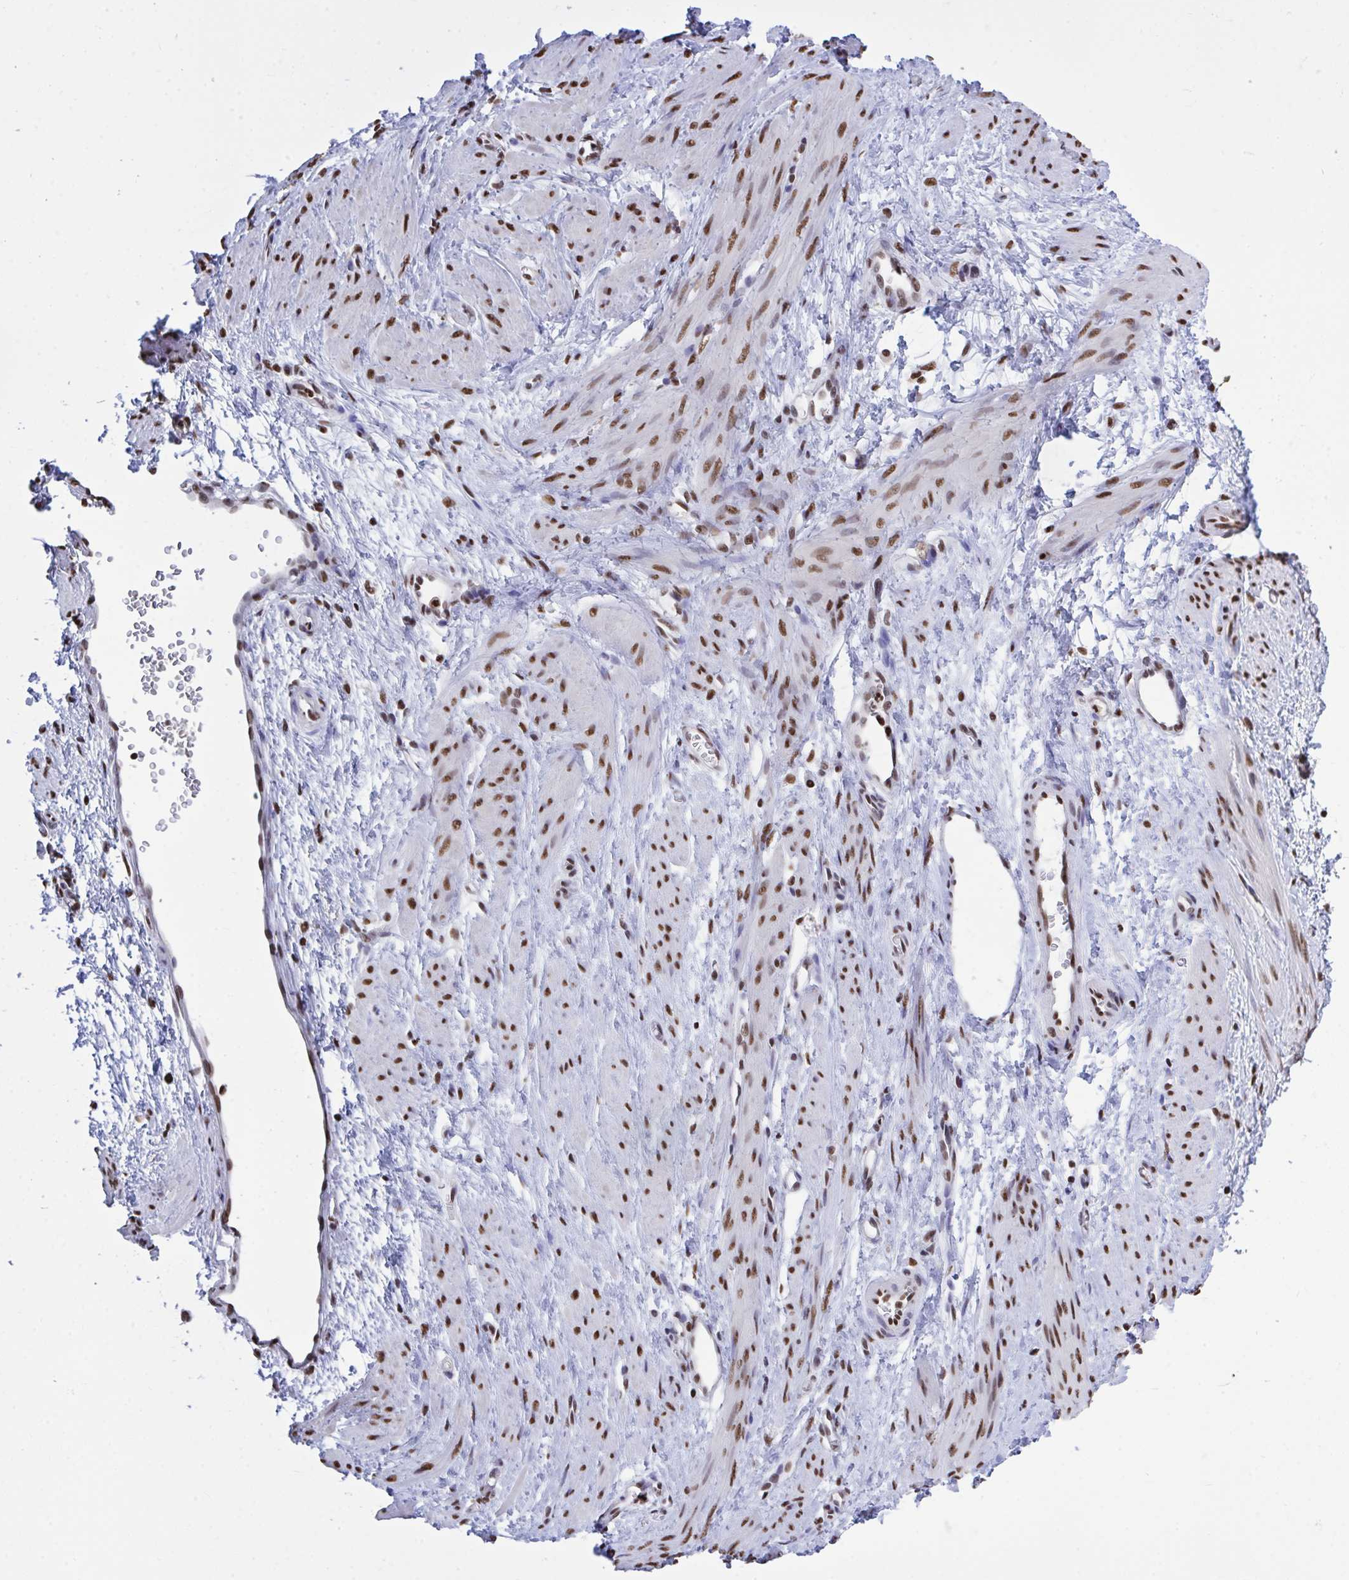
{"staining": {"intensity": "strong", "quantity": ">75%", "location": "nuclear"}, "tissue": "smooth muscle", "cell_type": "Smooth muscle cells", "image_type": "normal", "snomed": [{"axis": "morphology", "description": "Normal tissue, NOS"}, {"axis": "topography", "description": "Smooth muscle"}, {"axis": "topography", "description": "Uterus"}], "caption": "Strong nuclear positivity for a protein is seen in about >75% of smooth muscle cells of unremarkable smooth muscle using IHC.", "gene": "HNRNPDL", "patient": {"sex": "female", "age": 39}}